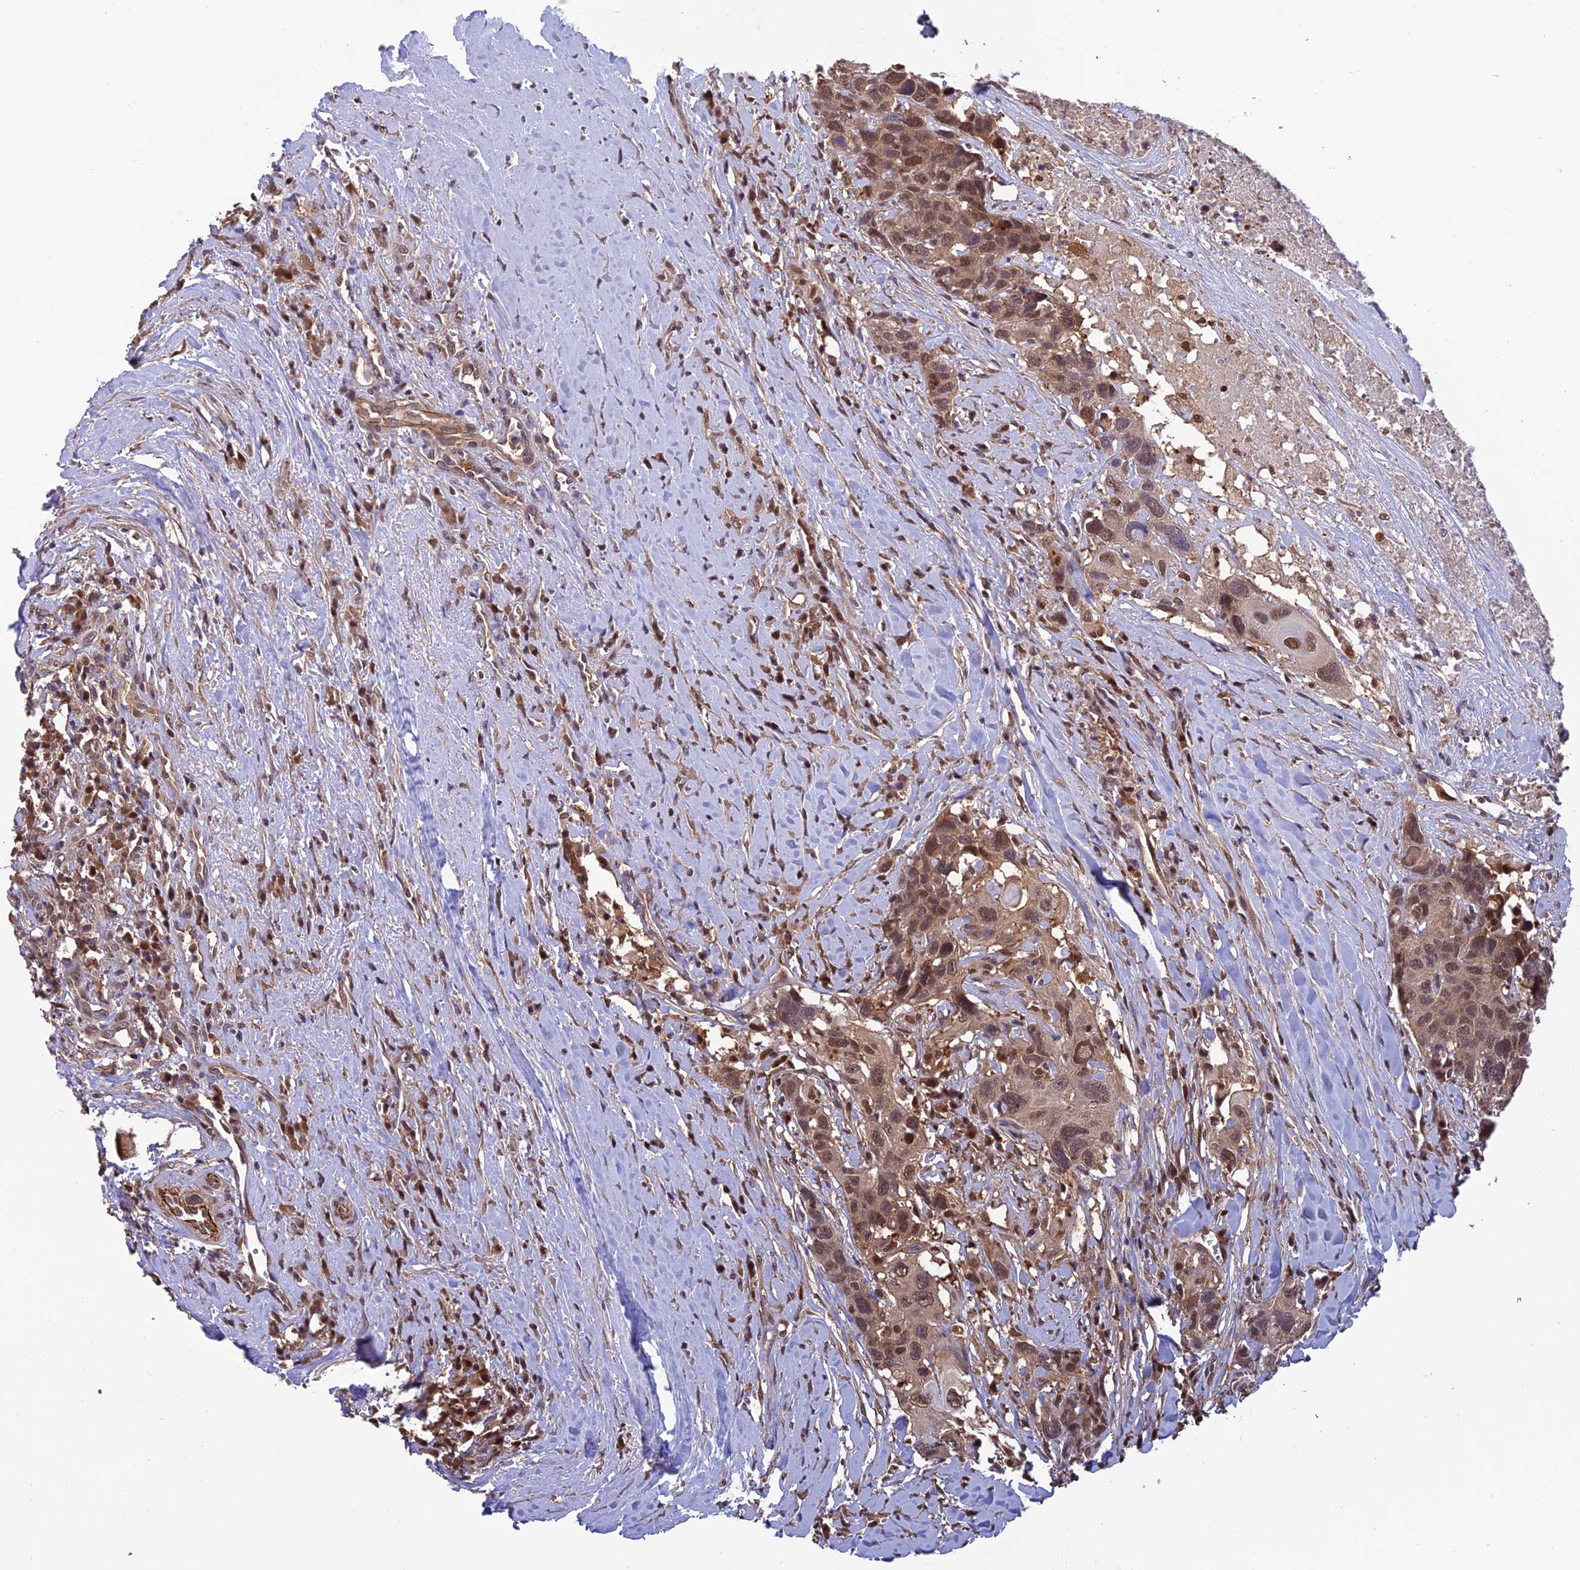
{"staining": {"intensity": "moderate", "quantity": ">75%", "location": "nuclear"}, "tissue": "head and neck cancer", "cell_type": "Tumor cells", "image_type": "cancer", "snomed": [{"axis": "morphology", "description": "Squamous cell carcinoma, NOS"}, {"axis": "topography", "description": "Head-Neck"}], "caption": "Head and neck squamous cell carcinoma stained with immunohistochemistry (IHC) exhibits moderate nuclear positivity in about >75% of tumor cells.", "gene": "PSMB3", "patient": {"sex": "male", "age": 66}}